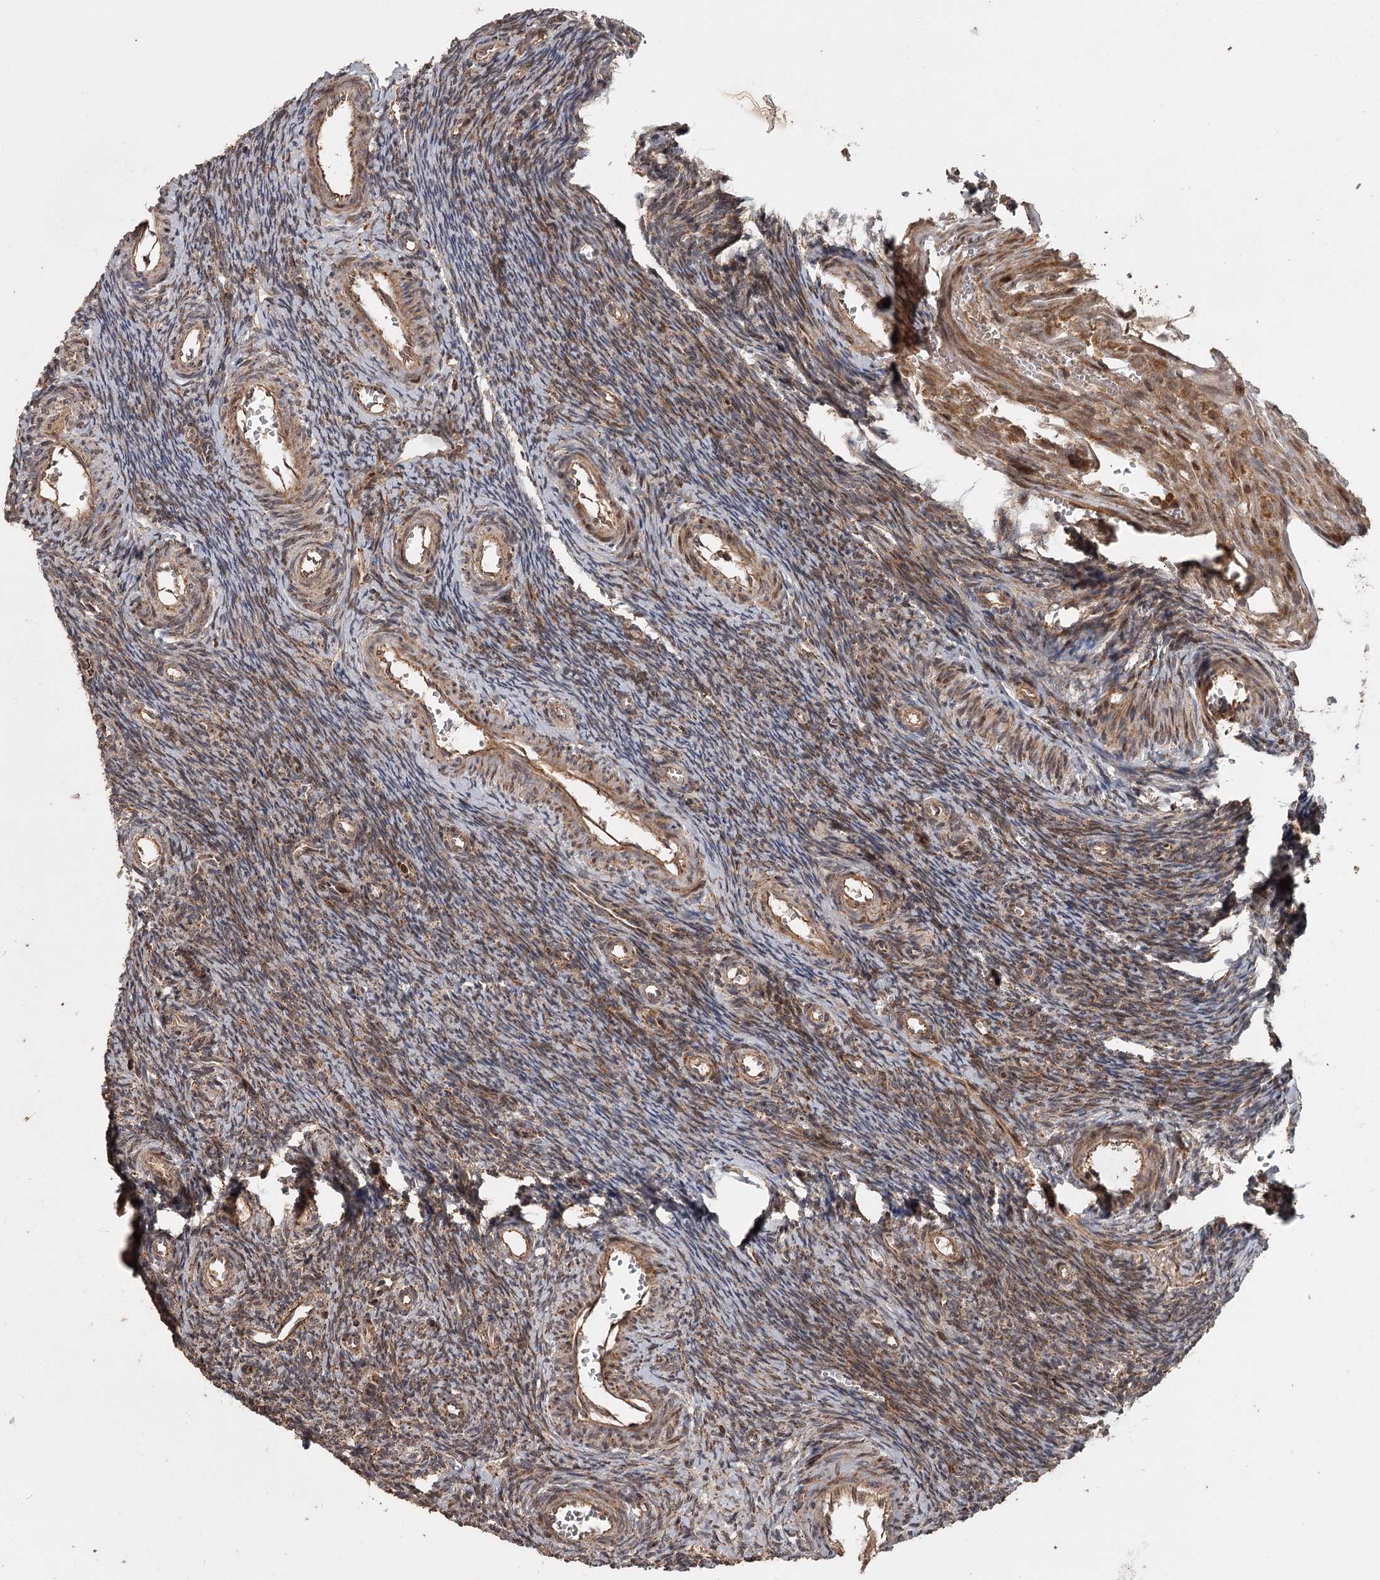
{"staining": {"intensity": "weak", "quantity": "25%-75%", "location": "cytoplasmic/membranous"}, "tissue": "ovary", "cell_type": "Ovarian stroma cells", "image_type": "normal", "snomed": [{"axis": "morphology", "description": "Normal tissue, NOS"}, {"axis": "topography", "description": "Ovary"}], "caption": "Protein expression analysis of benign human ovary reveals weak cytoplasmic/membranous staining in about 25%-75% of ovarian stroma cells. (DAB IHC with brightfield microscopy, high magnification).", "gene": "FAXC", "patient": {"sex": "female", "age": 39}}